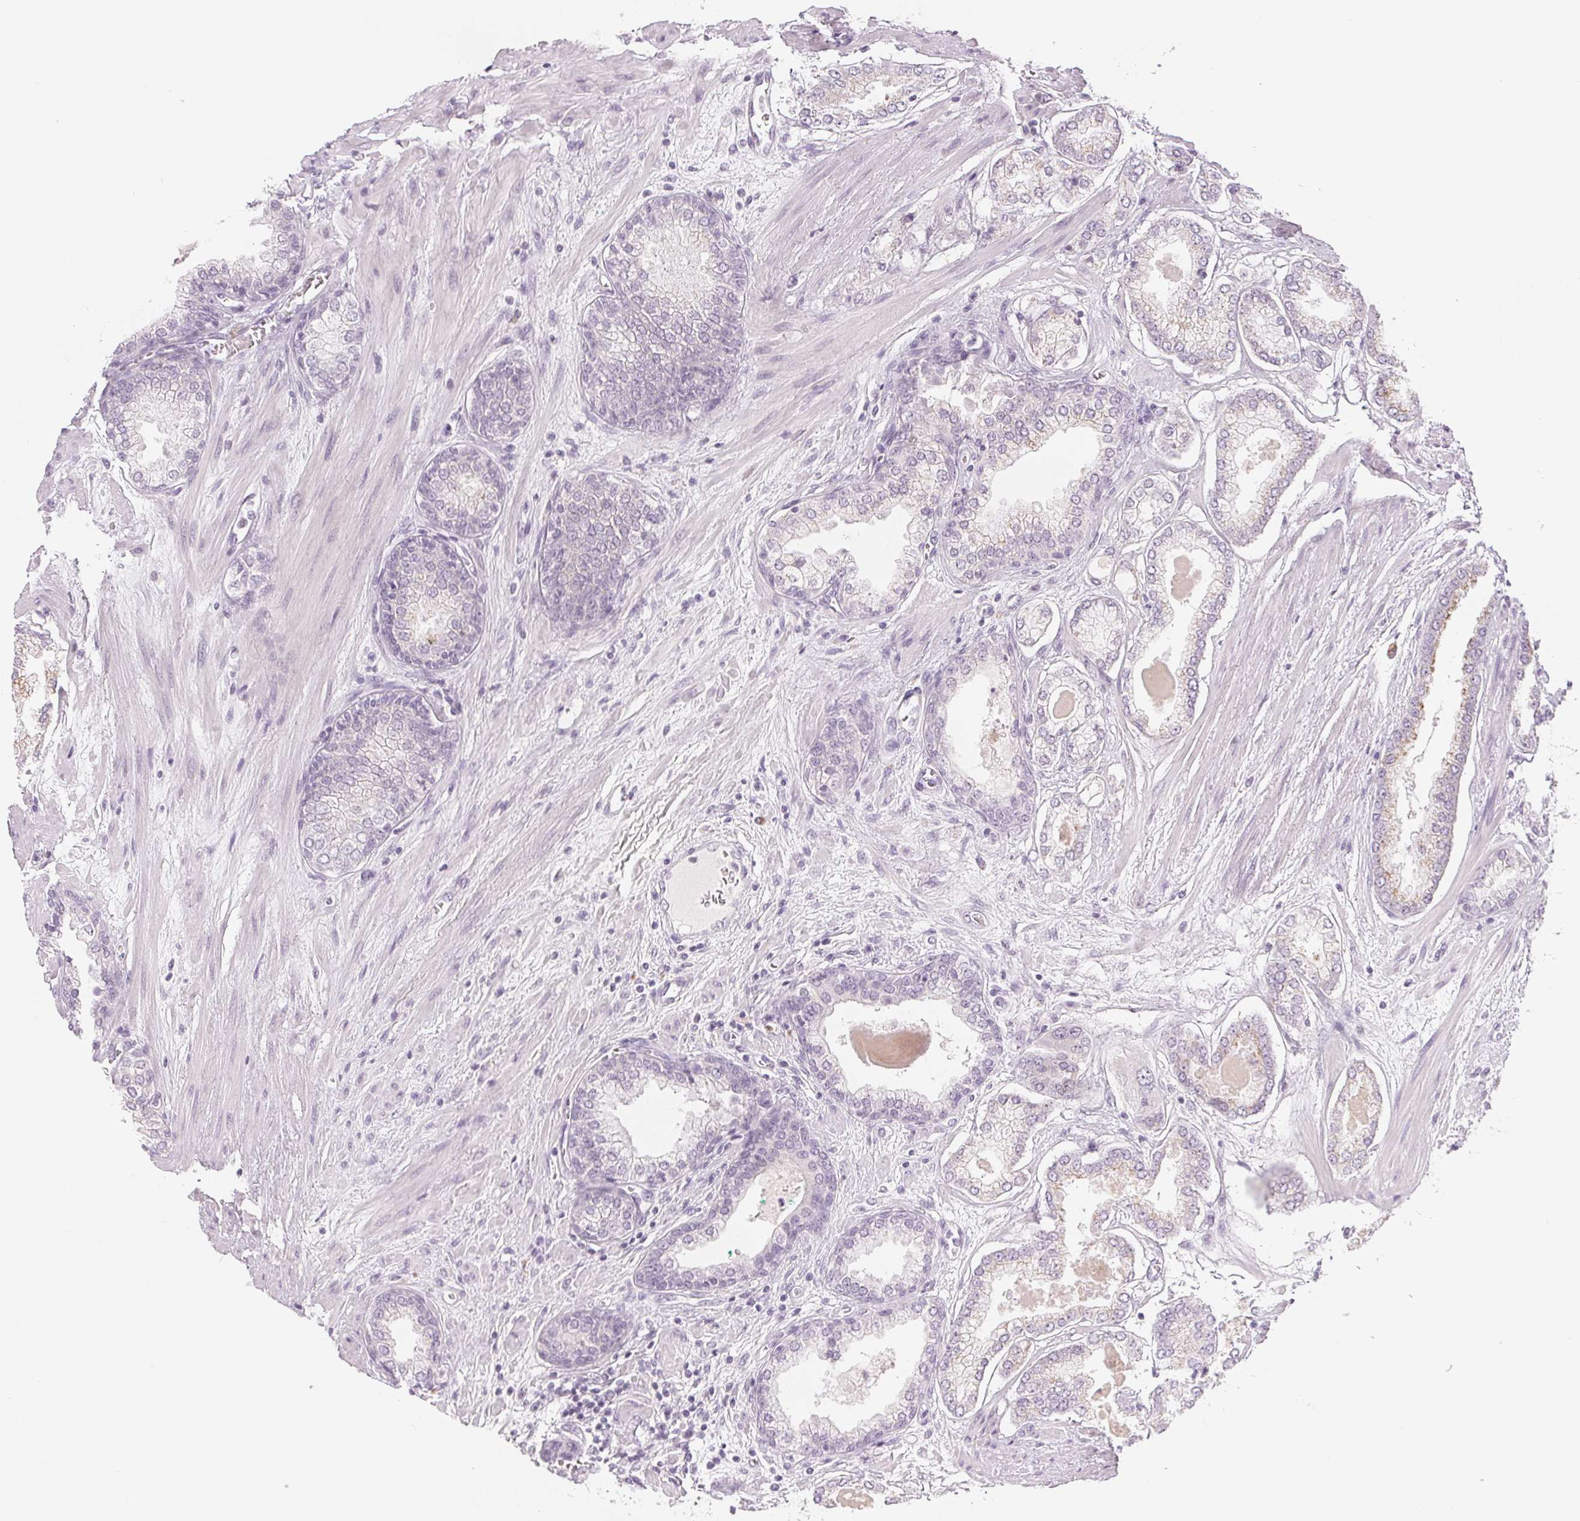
{"staining": {"intensity": "negative", "quantity": "none", "location": "none"}, "tissue": "prostate cancer", "cell_type": "Tumor cells", "image_type": "cancer", "snomed": [{"axis": "morphology", "description": "Adenocarcinoma, Low grade"}, {"axis": "topography", "description": "Prostate"}], "caption": "Immunohistochemistry (IHC) of prostate cancer (adenocarcinoma (low-grade)) exhibits no expression in tumor cells.", "gene": "EHHADH", "patient": {"sex": "male", "age": 64}}